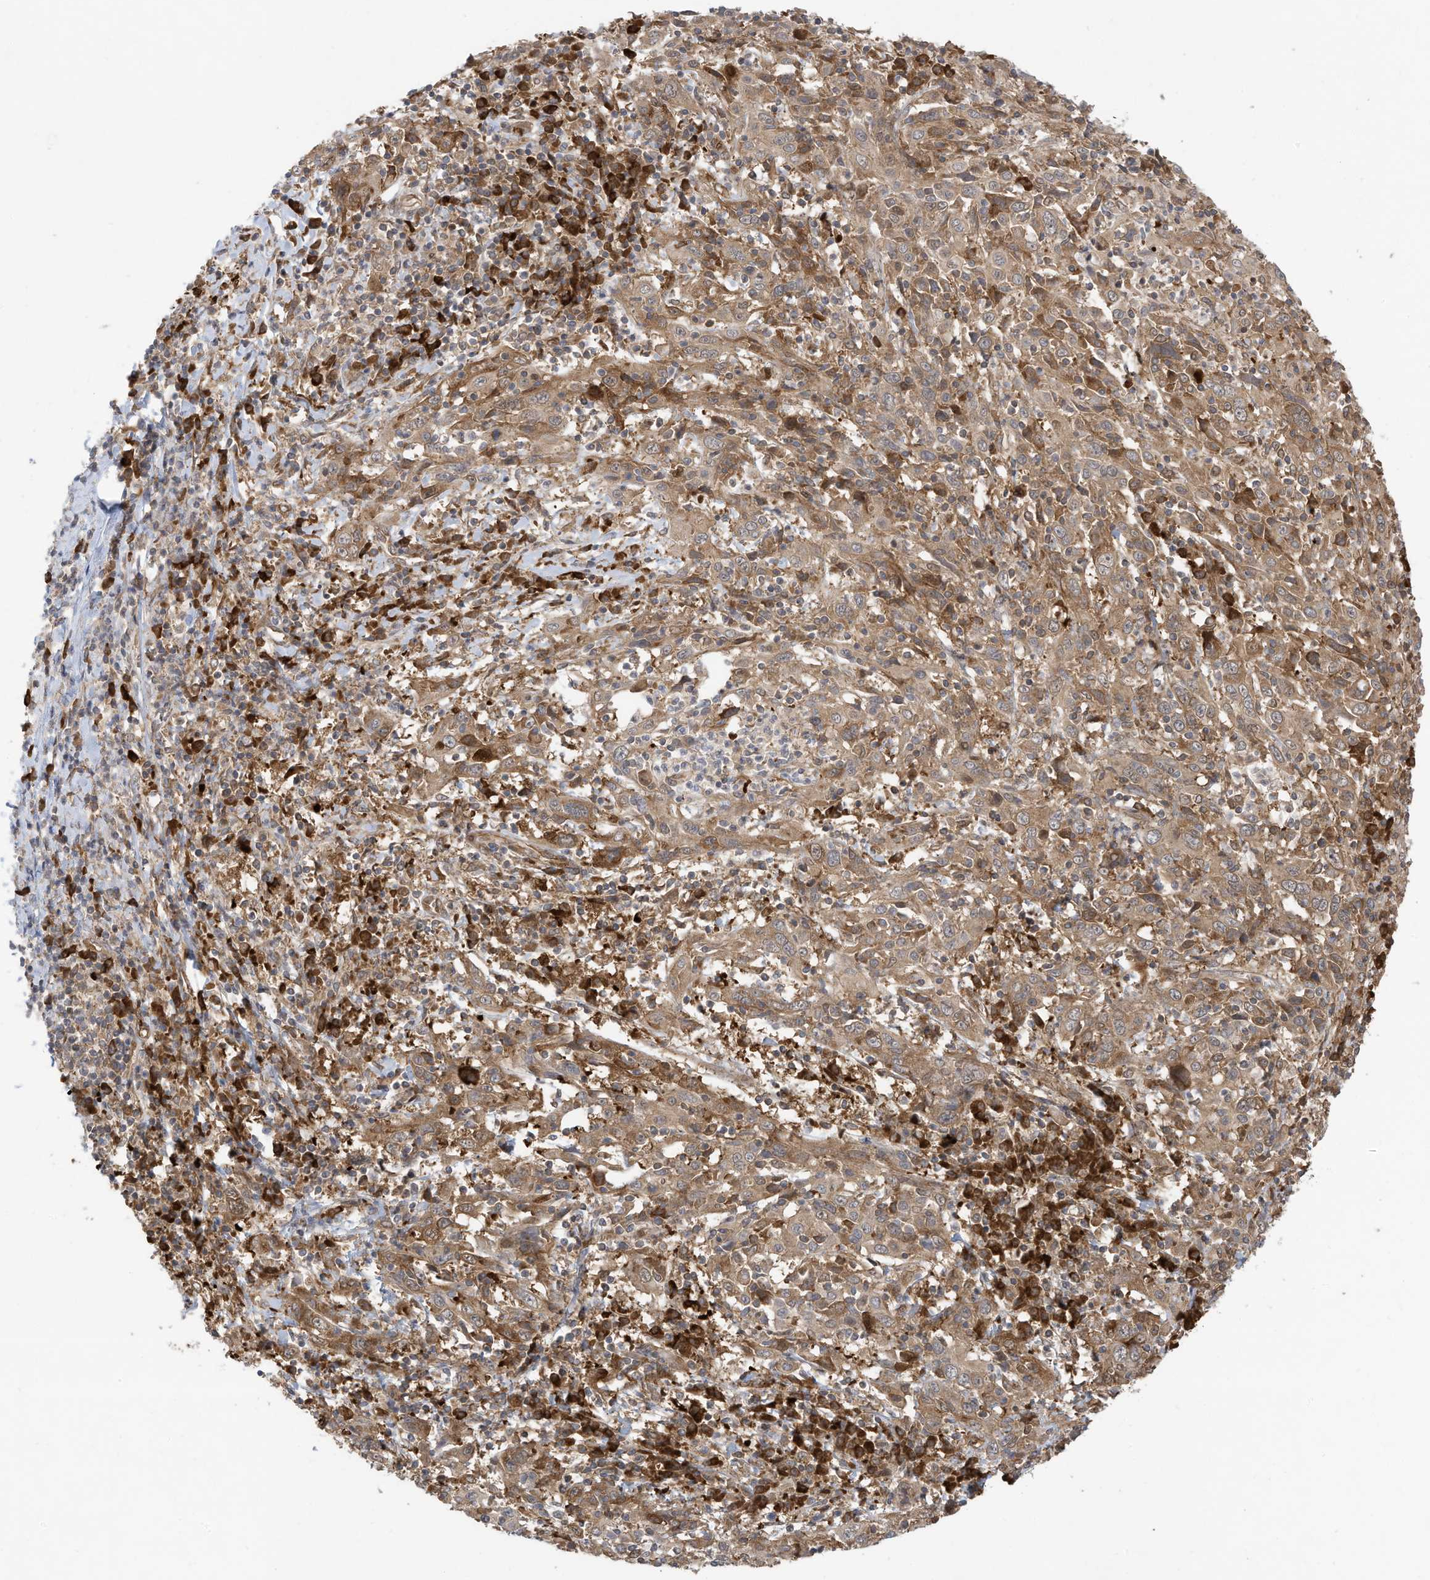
{"staining": {"intensity": "moderate", "quantity": ">75%", "location": "cytoplasmic/membranous"}, "tissue": "cervical cancer", "cell_type": "Tumor cells", "image_type": "cancer", "snomed": [{"axis": "morphology", "description": "Squamous cell carcinoma, NOS"}, {"axis": "topography", "description": "Cervix"}], "caption": "This histopathology image demonstrates IHC staining of cervical squamous cell carcinoma, with medium moderate cytoplasmic/membranous staining in about >75% of tumor cells.", "gene": "USE1", "patient": {"sex": "female", "age": 46}}